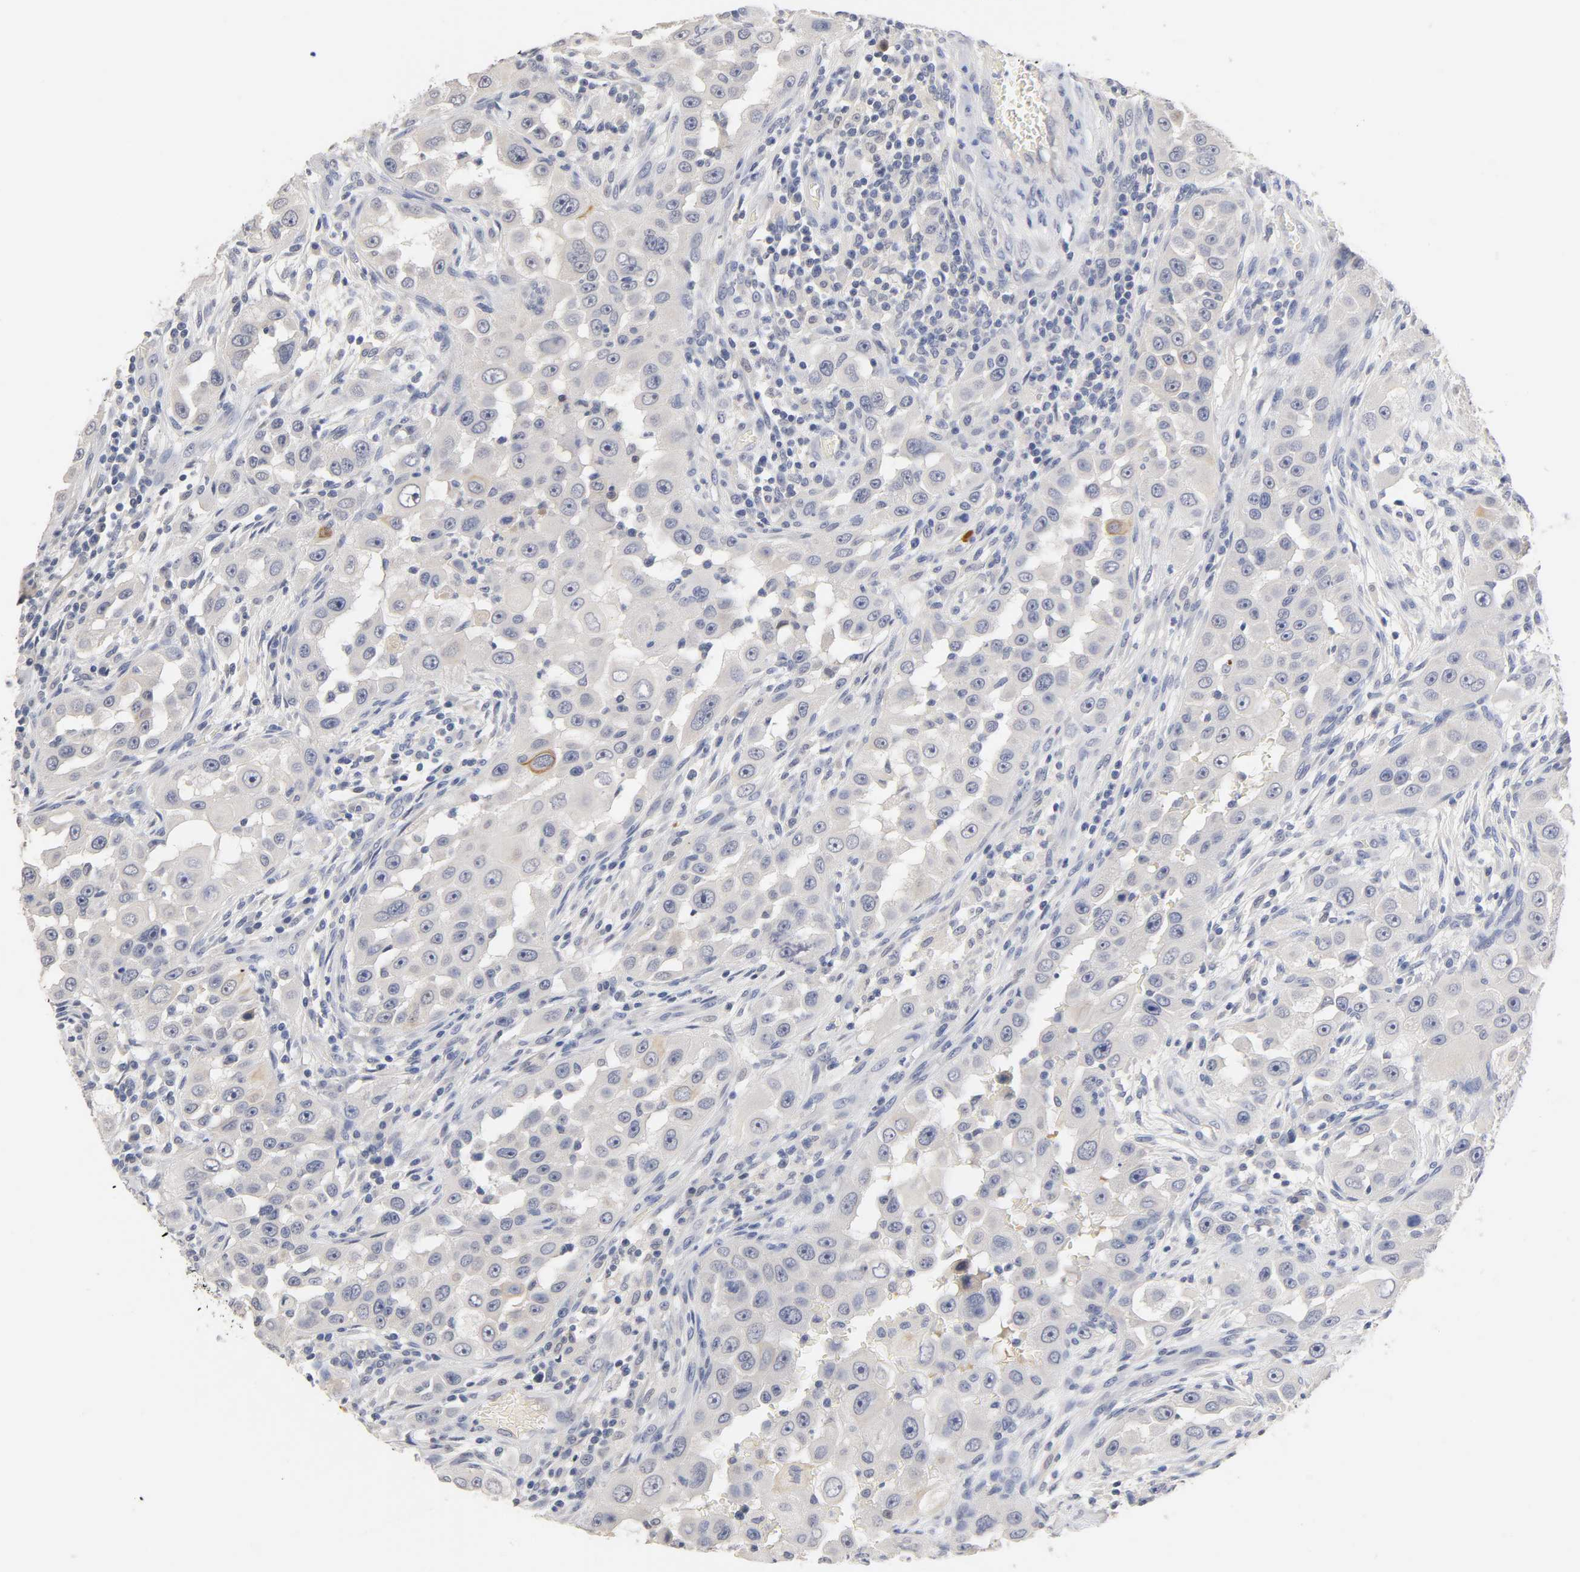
{"staining": {"intensity": "strong", "quantity": "<25%", "location": "cytoplasmic/membranous"}, "tissue": "head and neck cancer", "cell_type": "Tumor cells", "image_type": "cancer", "snomed": [{"axis": "morphology", "description": "Carcinoma, NOS"}, {"axis": "topography", "description": "Head-Neck"}], "caption": "Human head and neck carcinoma stained for a protein (brown) exhibits strong cytoplasmic/membranous positive staining in about <25% of tumor cells.", "gene": "OVOL1", "patient": {"sex": "male", "age": 87}}